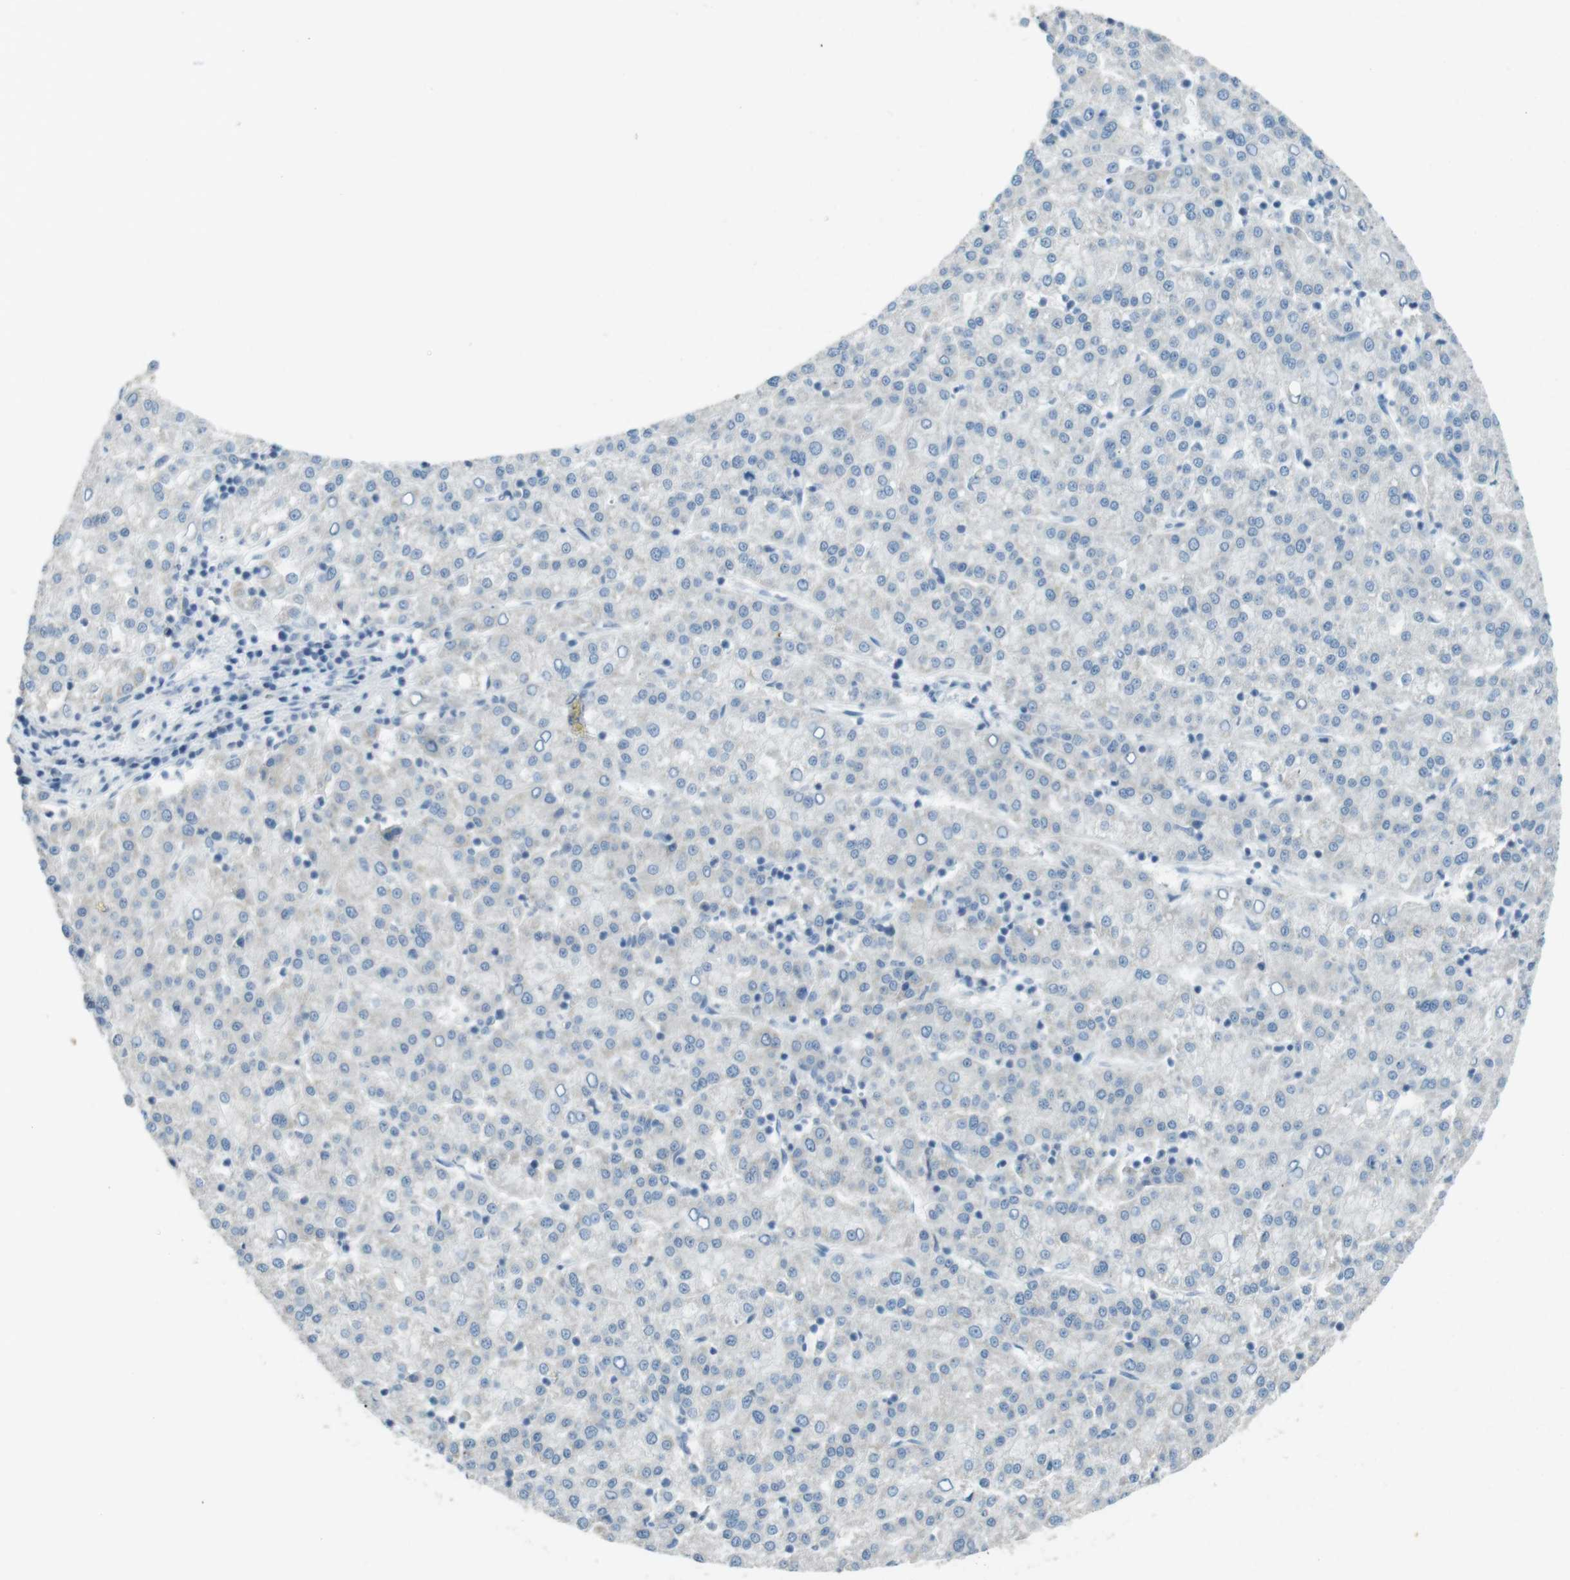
{"staining": {"intensity": "negative", "quantity": "none", "location": "none"}, "tissue": "liver cancer", "cell_type": "Tumor cells", "image_type": "cancer", "snomed": [{"axis": "morphology", "description": "Carcinoma, Hepatocellular, NOS"}, {"axis": "topography", "description": "Liver"}], "caption": "A histopathology image of human hepatocellular carcinoma (liver) is negative for staining in tumor cells.", "gene": "ENTPD7", "patient": {"sex": "female", "age": 58}}